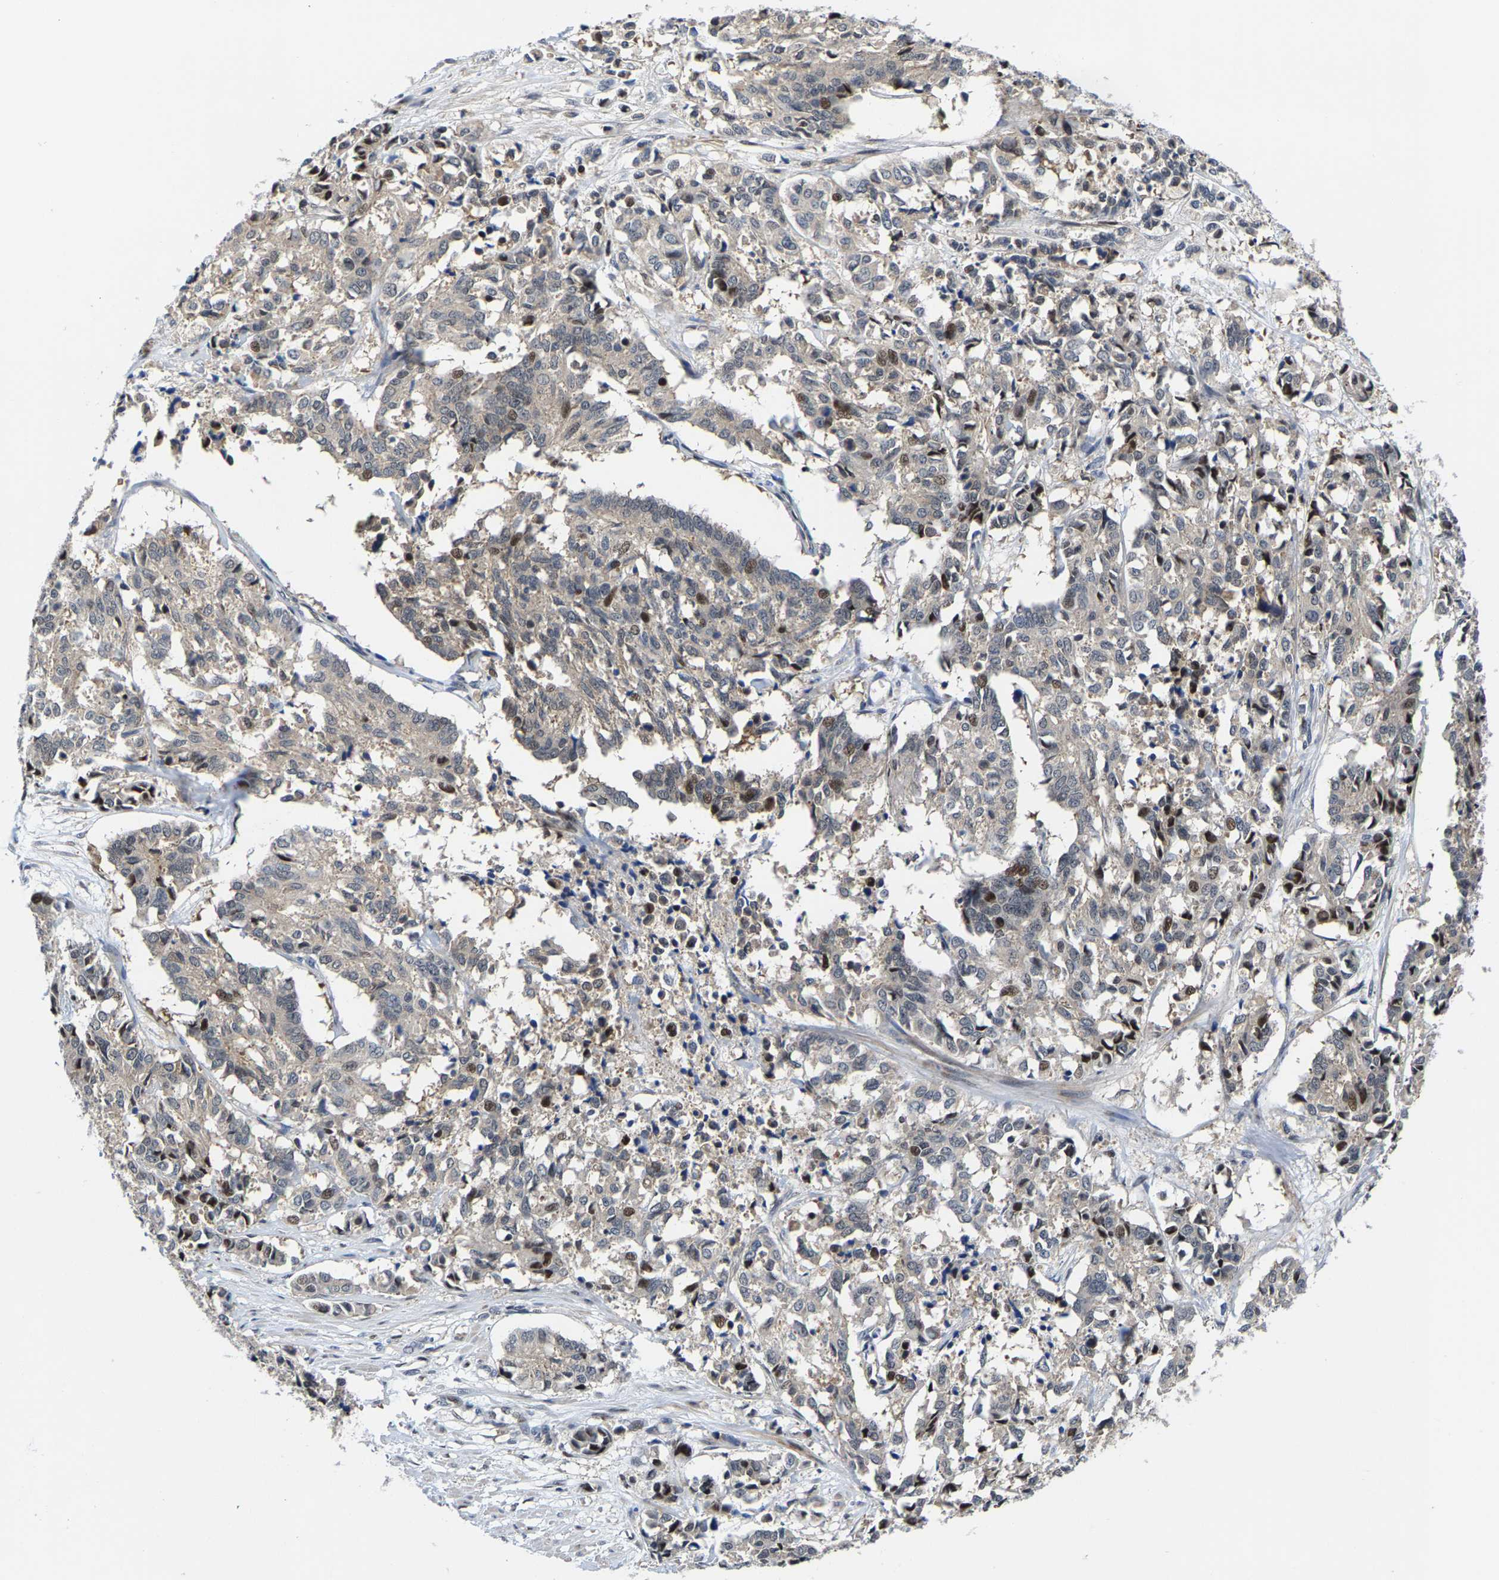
{"staining": {"intensity": "moderate", "quantity": "<25%", "location": "nuclear"}, "tissue": "cervical cancer", "cell_type": "Tumor cells", "image_type": "cancer", "snomed": [{"axis": "morphology", "description": "Squamous cell carcinoma, NOS"}, {"axis": "topography", "description": "Cervix"}], "caption": "IHC (DAB) staining of human cervical squamous cell carcinoma displays moderate nuclear protein expression in about <25% of tumor cells.", "gene": "GTPBP10", "patient": {"sex": "female", "age": 35}}